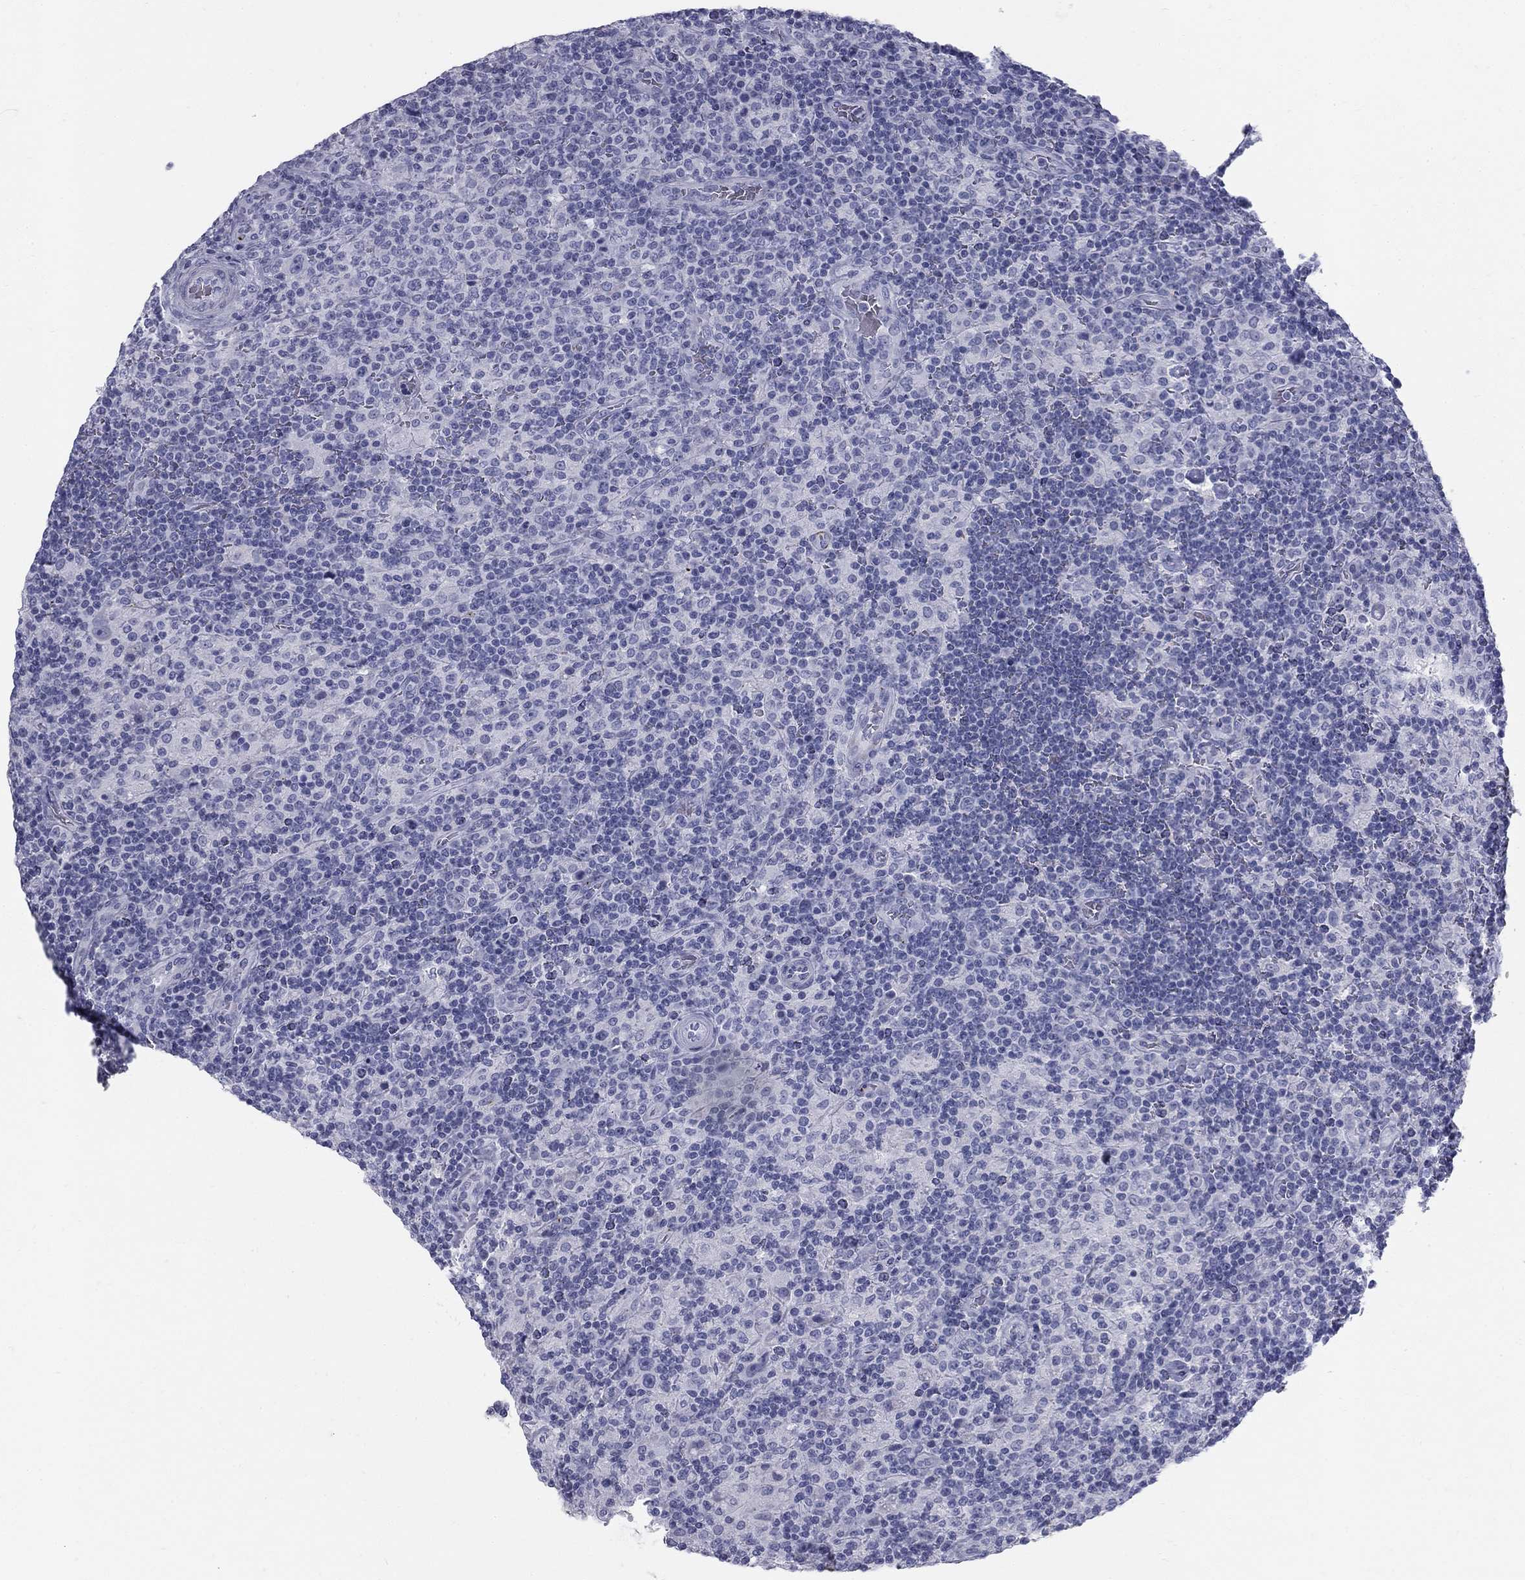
{"staining": {"intensity": "negative", "quantity": "none", "location": "none"}, "tissue": "lymphoma", "cell_type": "Tumor cells", "image_type": "cancer", "snomed": [{"axis": "morphology", "description": "Hodgkin's disease, NOS"}, {"axis": "topography", "description": "Lymph node"}], "caption": "Tumor cells show no significant staining in lymphoma. The staining was performed using DAB (3,3'-diaminobenzidine) to visualize the protein expression in brown, while the nuclei were stained in blue with hematoxylin (Magnification: 20x).", "gene": "SULT2B1", "patient": {"sex": "male", "age": 70}}